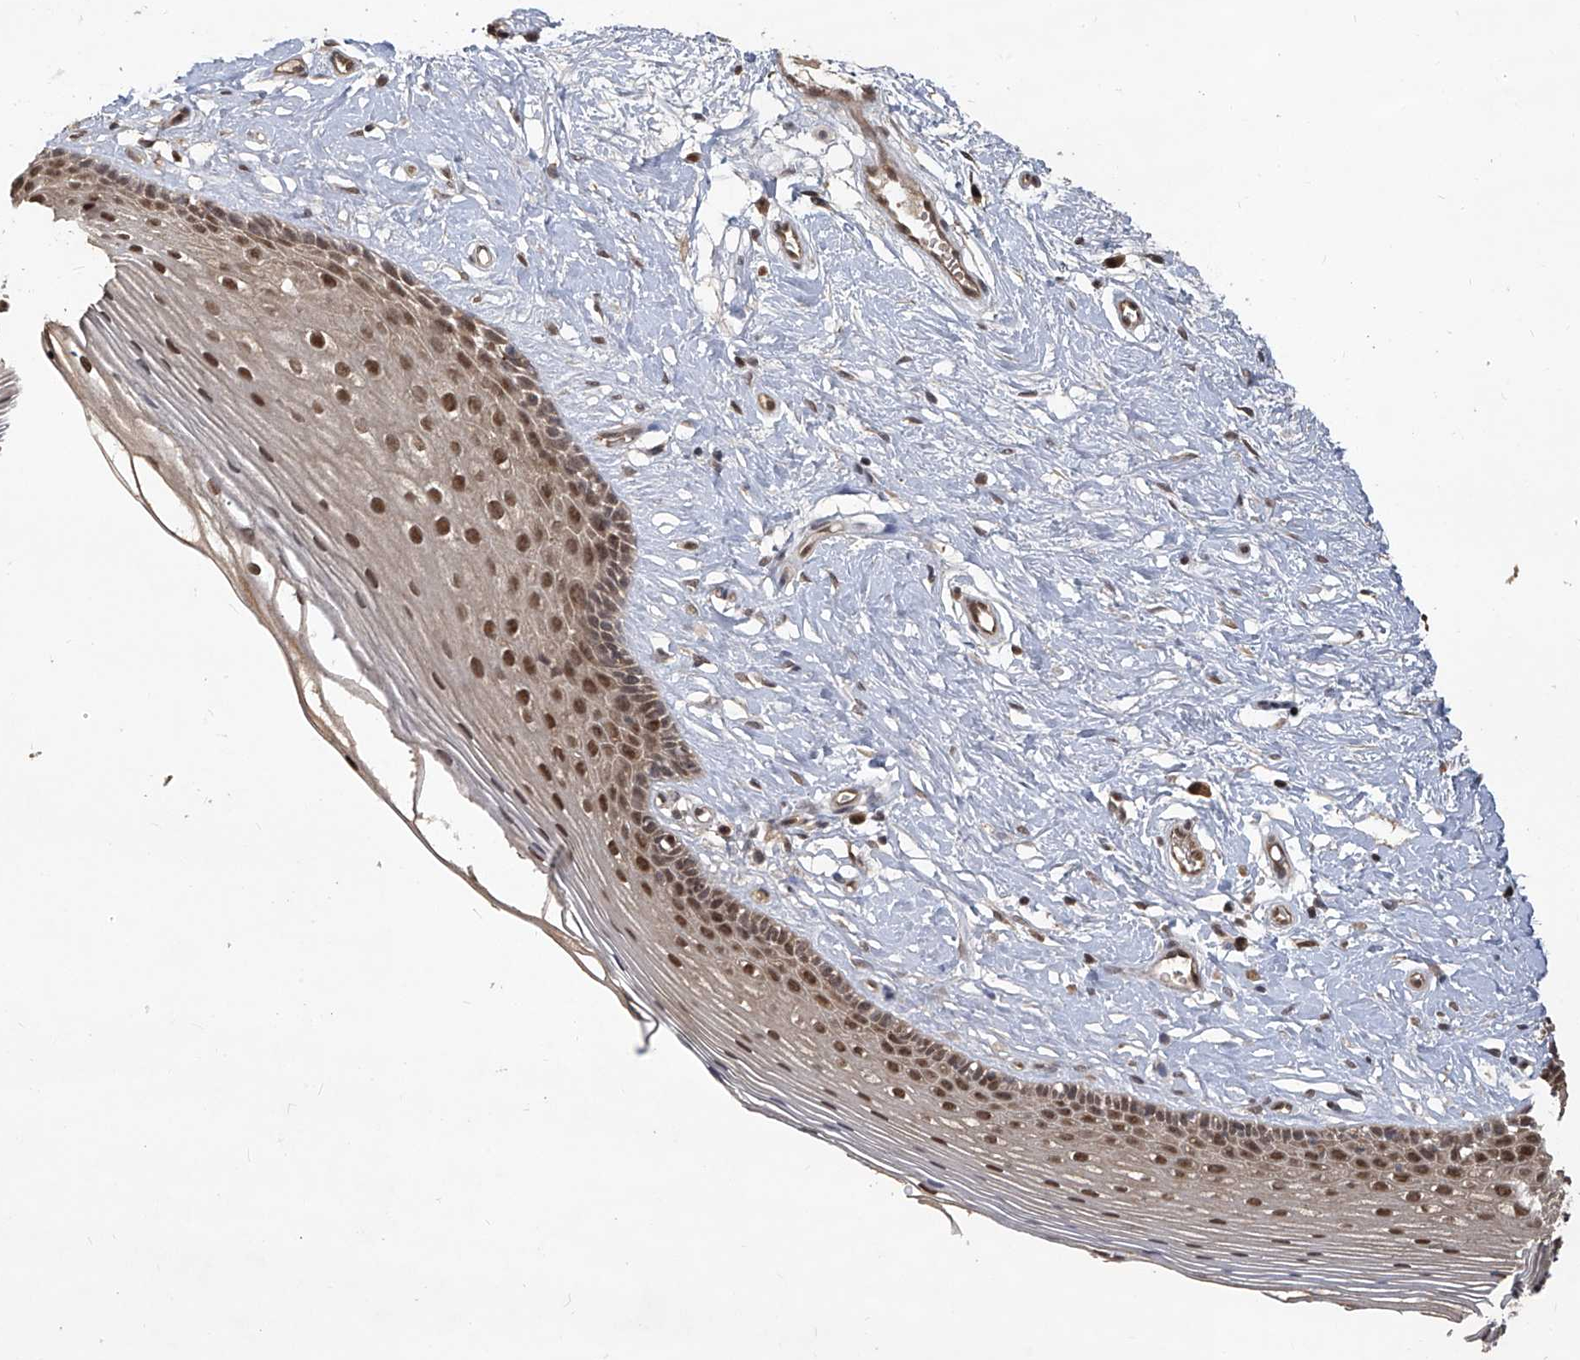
{"staining": {"intensity": "moderate", "quantity": ">75%", "location": "cytoplasmic/membranous,nuclear"}, "tissue": "vagina", "cell_type": "Squamous epithelial cells", "image_type": "normal", "snomed": [{"axis": "morphology", "description": "Normal tissue, NOS"}, {"axis": "topography", "description": "Vagina"}], "caption": "A brown stain highlights moderate cytoplasmic/membranous,nuclear staining of a protein in squamous epithelial cells of benign vagina.", "gene": "PSMB1", "patient": {"sex": "female", "age": 46}}